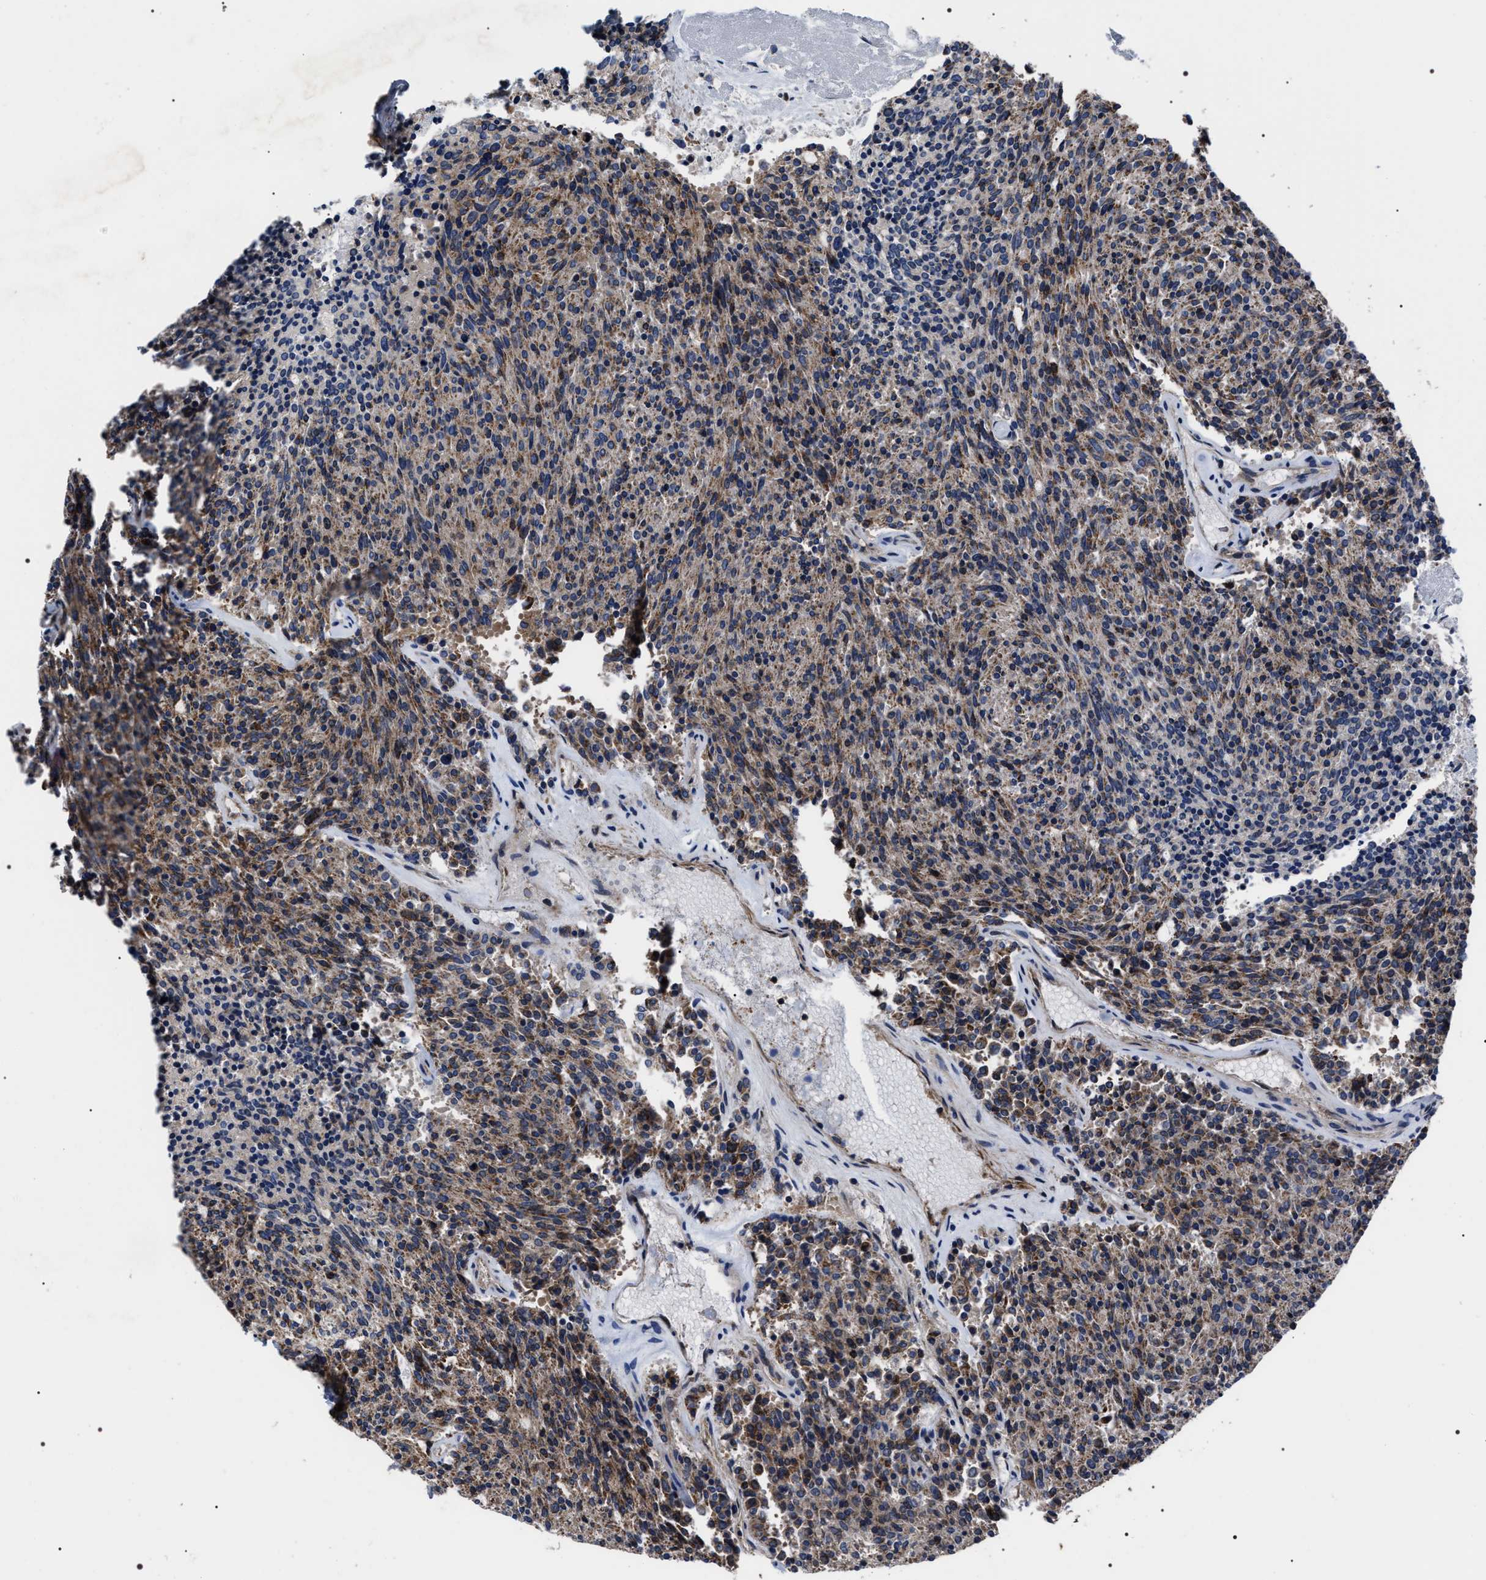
{"staining": {"intensity": "moderate", "quantity": "<25%", "location": "cytoplasmic/membranous"}, "tissue": "carcinoid", "cell_type": "Tumor cells", "image_type": "cancer", "snomed": [{"axis": "morphology", "description": "Carcinoid, malignant, NOS"}, {"axis": "topography", "description": "Pancreas"}], "caption": "Human carcinoid stained with a protein marker reveals moderate staining in tumor cells.", "gene": "MIS18A", "patient": {"sex": "female", "age": 54}}